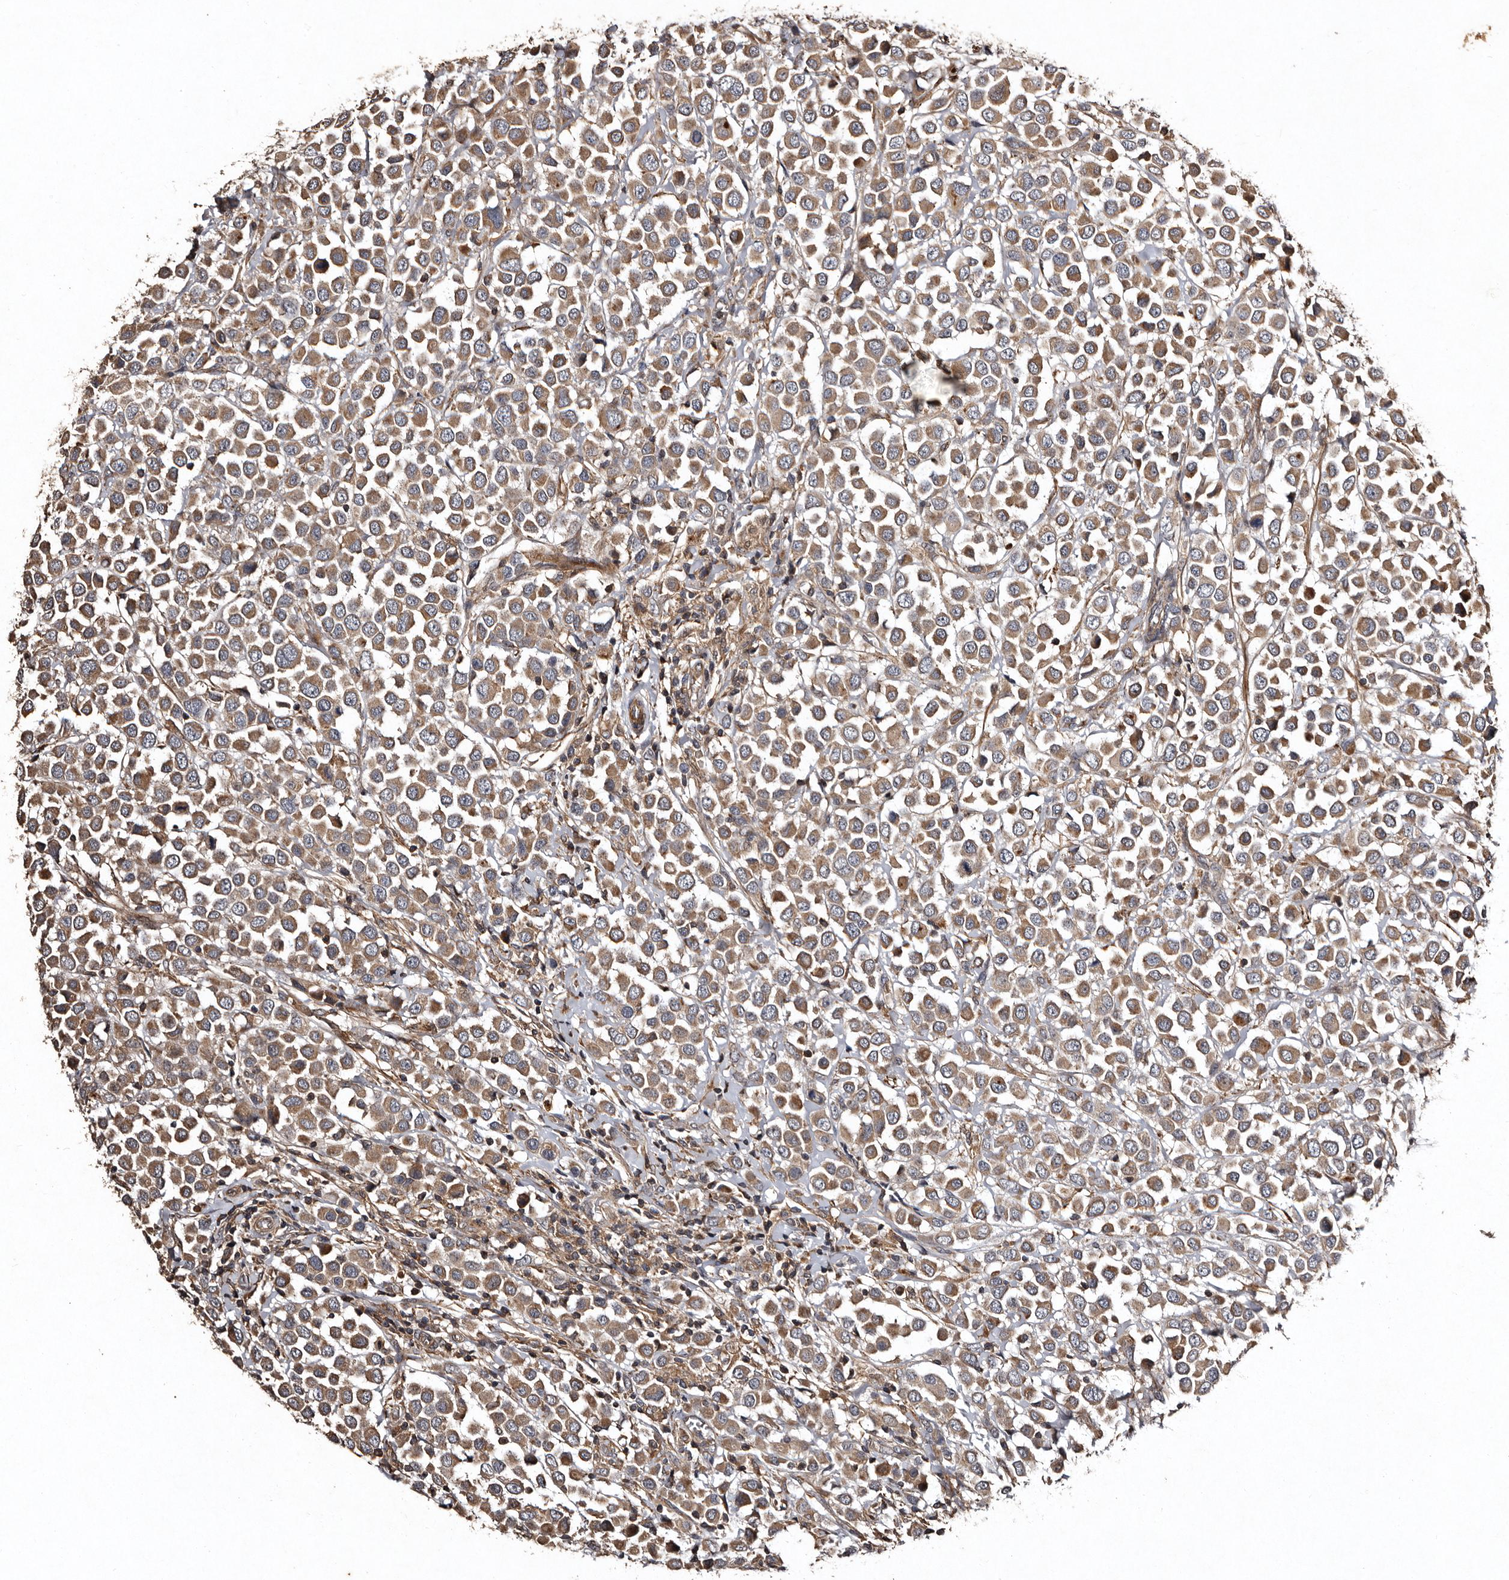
{"staining": {"intensity": "moderate", "quantity": ">75%", "location": "cytoplasmic/membranous"}, "tissue": "breast cancer", "cell_type": "Tumor cells", "image_type": "cancer", "snomed": [{"axis": "morphology", "description": "Duct carcinoma"}, {"axis": "topography", "description": "Breast"}], "caption": "Immunohistochemical staining of human breast cancer demonstrates medium levels of moderate cytoplasmic/membranous staining in about >75% of tumor cells.", "gene": "PRKD3", "patient": {"sex": "female", "age": 61}}